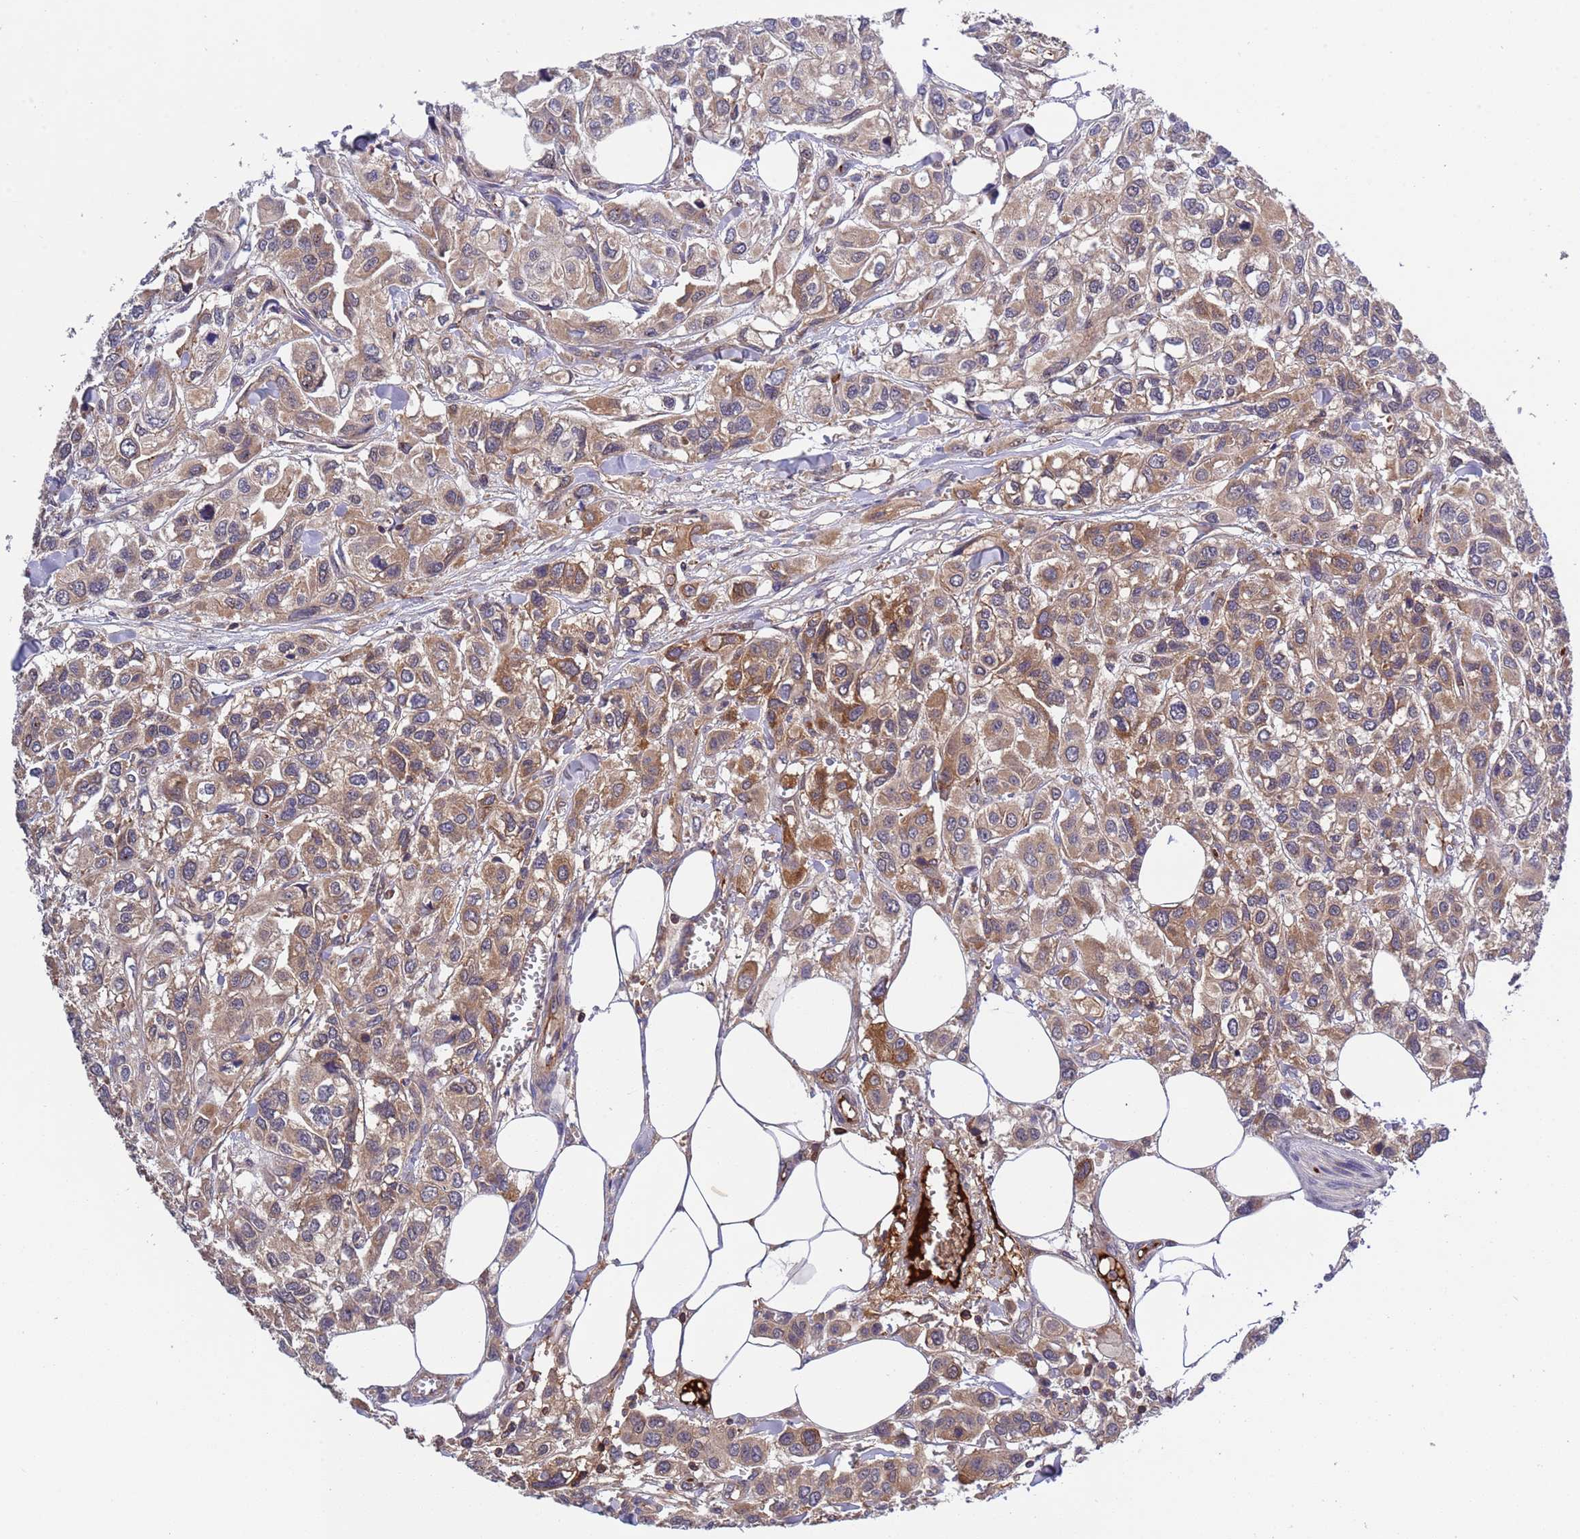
{"staining": {"intensity": "moderate", "quantity": "25%-75%", "location": "cytoplasmic/membranous"}, "tissue": "urothelial cancer", "cell_type": "Tumor cells", "image_type": "cancer", "snomed": [{"axis": "morphology", "description": "Urothelial carcinoma, High grade"}, {"axis": "topography", "description": "Urinary bladder"}], "caption": "Moderate cytoplasmic/membranous protein positivity is appreciated in approximately 25%-75% of tumor cells in urothelial cancer.", "gene": "PARP16", "patient": {"sex": "male", "age": 67}}